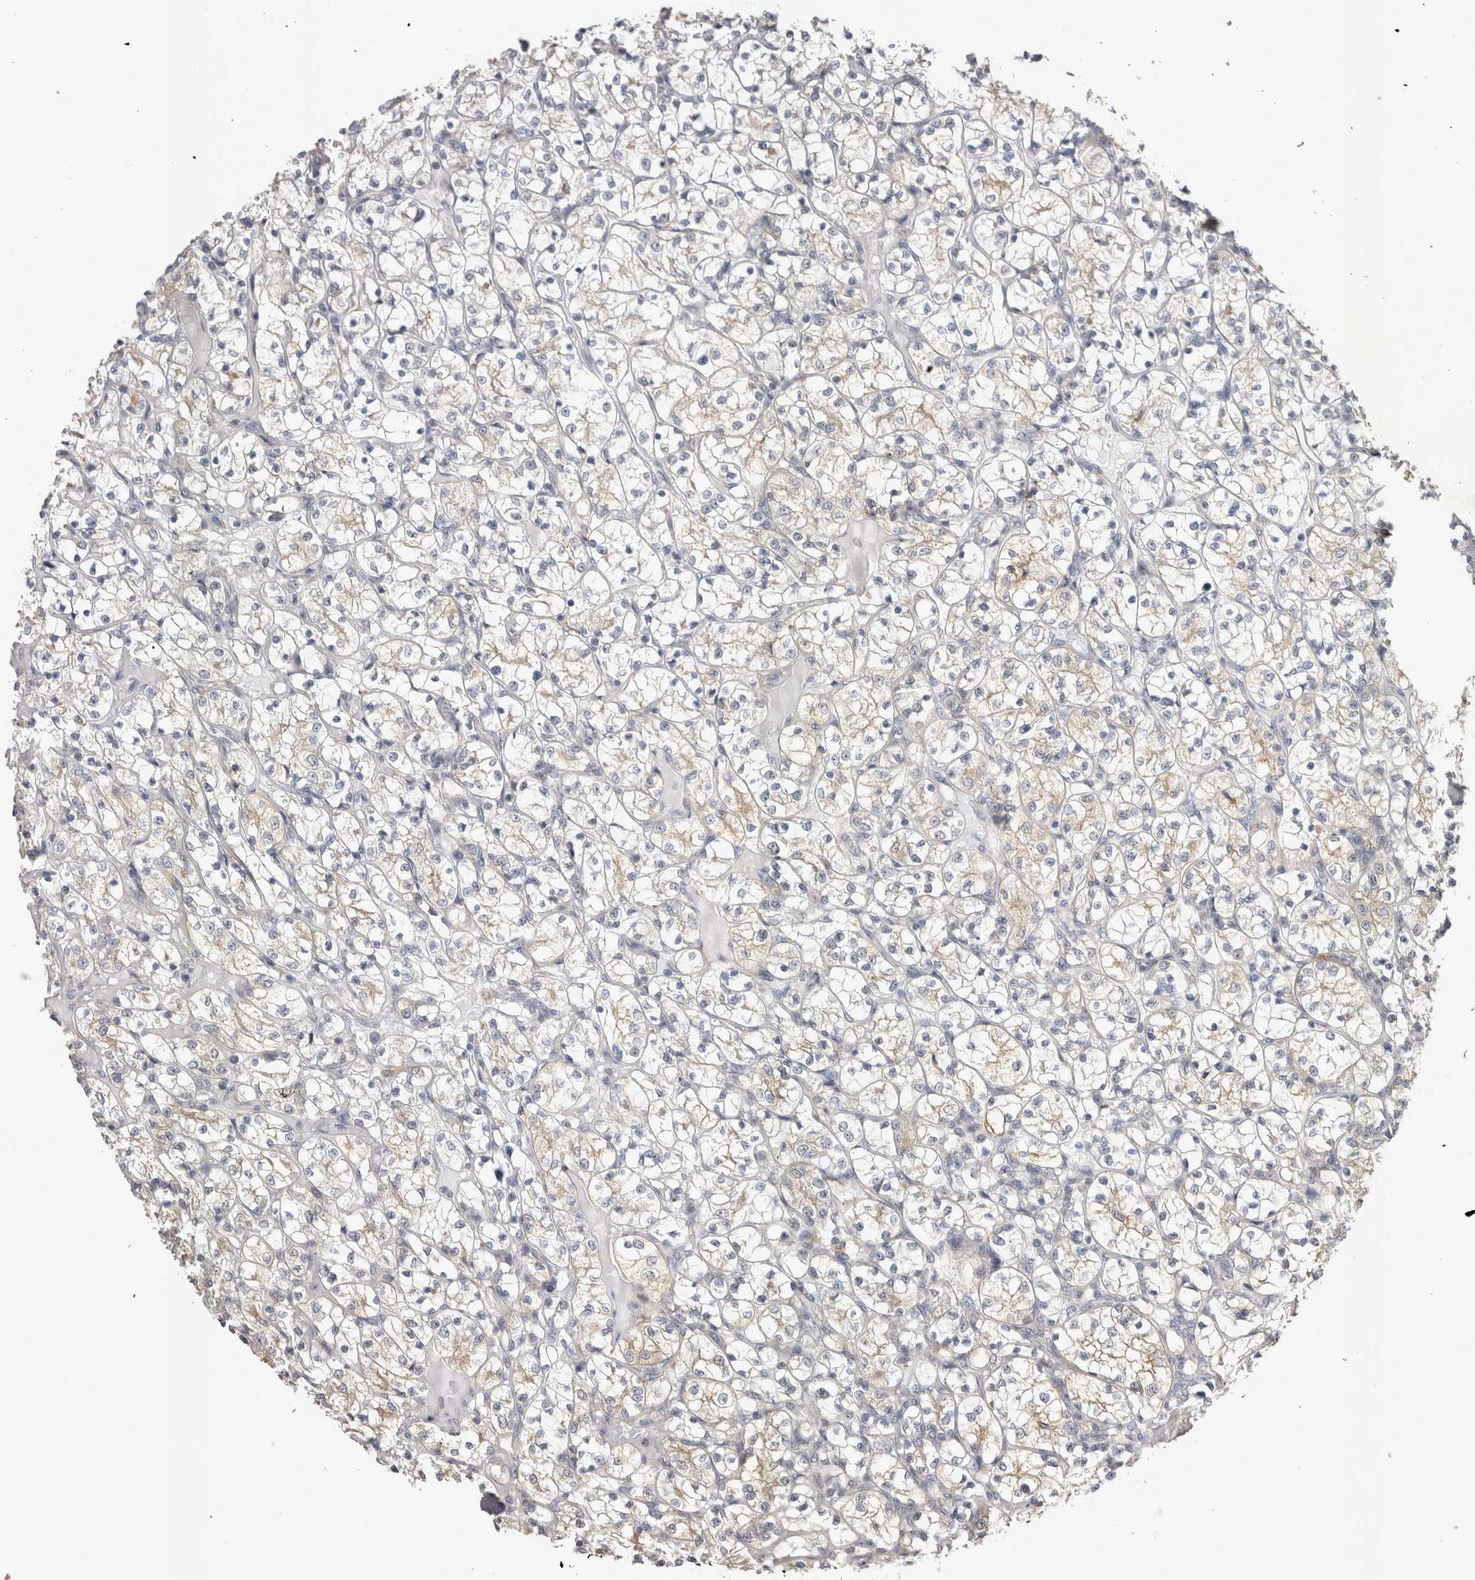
{"staining": {"intensity": "weak", "quantity": "<25%", "location": "cytoplasmic/membranous"}, "tissue": "renal cancer", "cell_type": "Tumor cells", "image_type": "cancer", "snomed": [{"axis": "morphology", "description": "Adenocarcinoma, NOS"}, {"axis": "topography", "description": "Kidney"}], "caption": "Immunohistochemistry image of human renal cancer stained for a protein (brown), which displays no positivity in tumor cells. Brightfield microscopy of IHC stained with DAB (brown) and hematoxylin (blue), captured at high magnification.", "gene": "CTBS", "patient": {"sex": "female", "age": 69}}